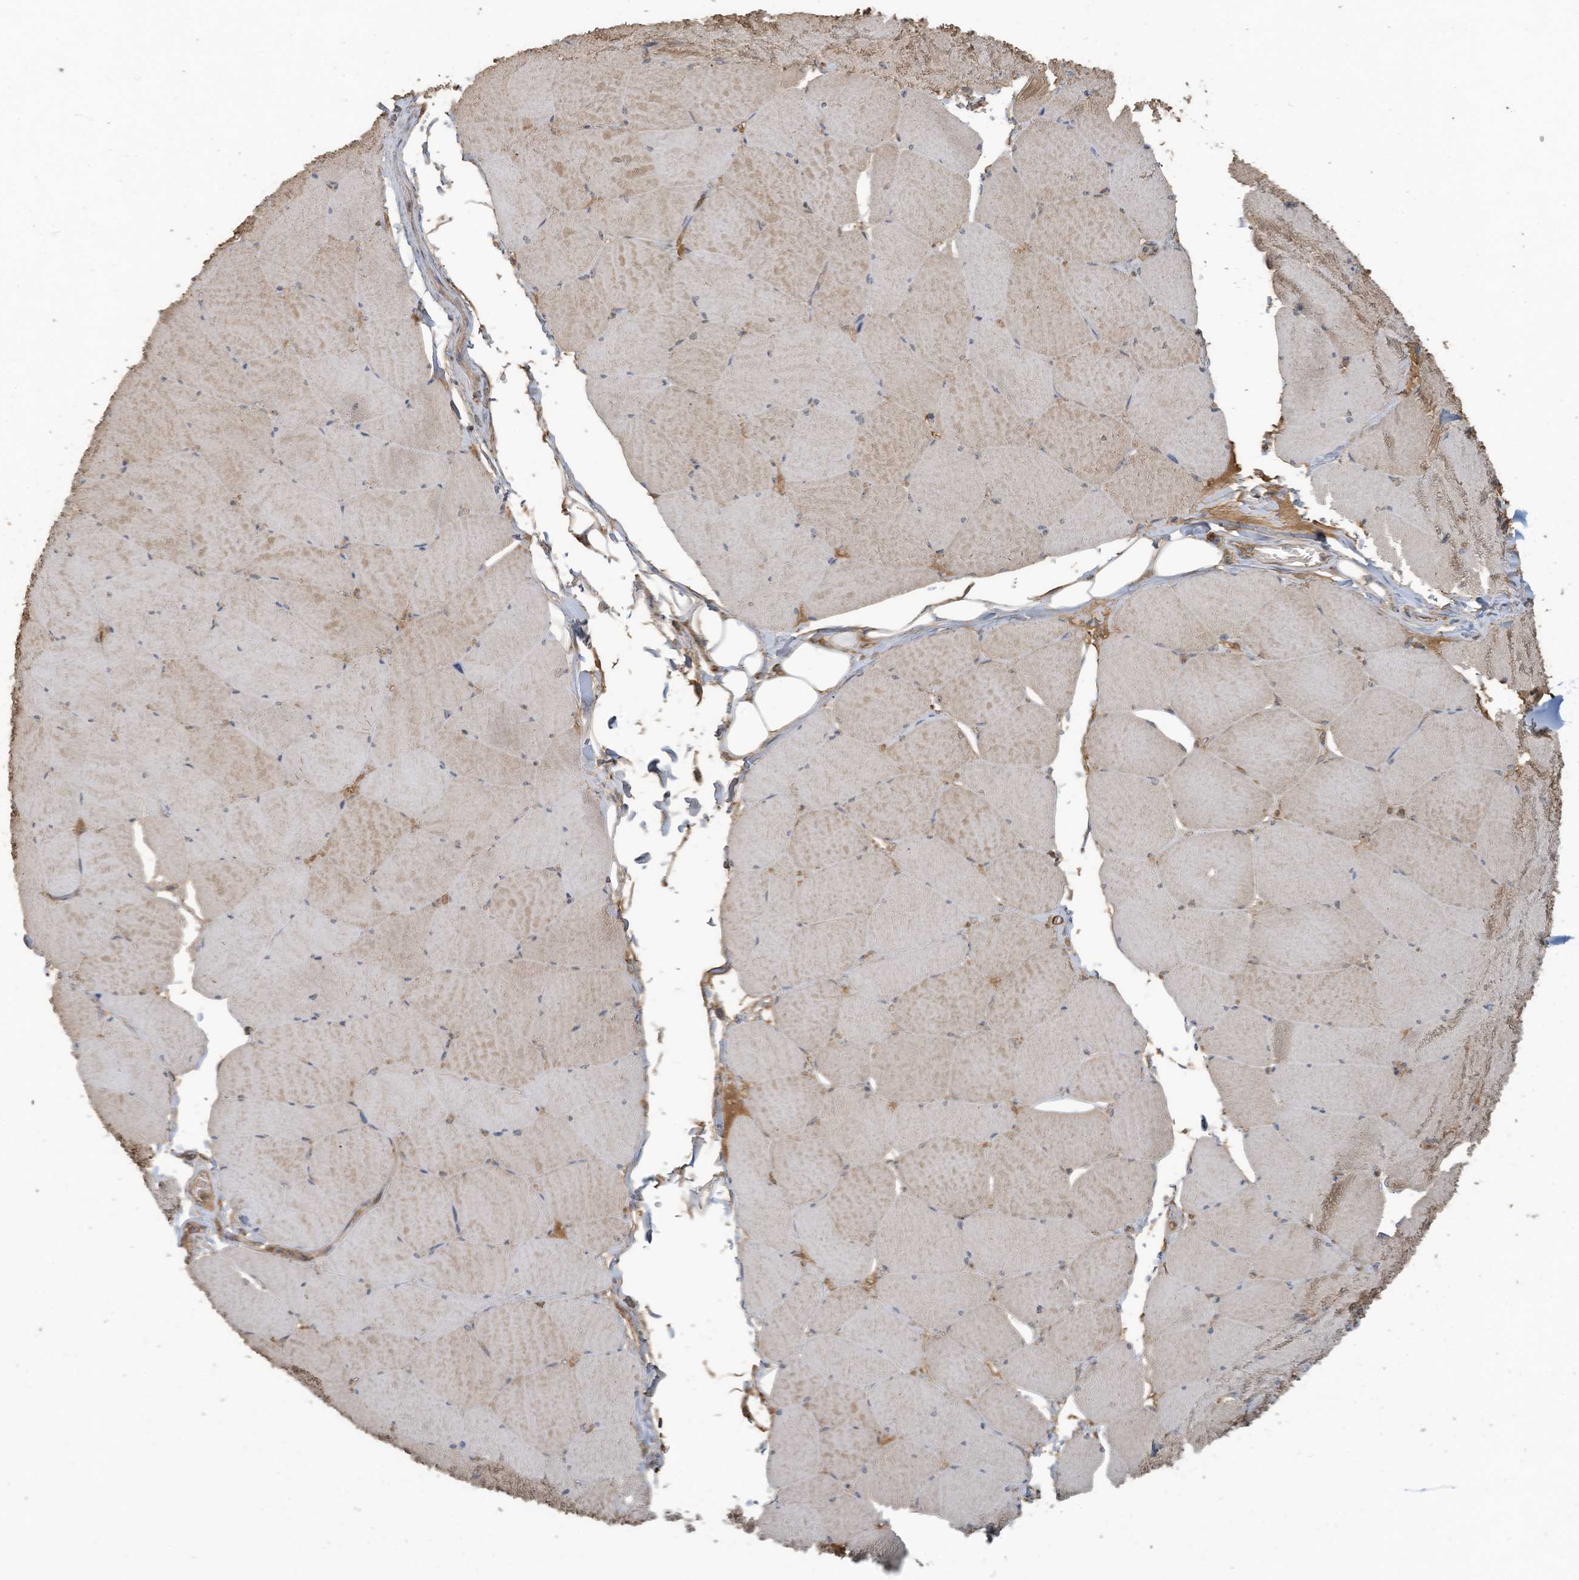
{"staining": {"intensity": "moderate", "quantity": "25%-75%", "location": "cytoplasmic/membranous"}, "tissue": "skeletal muscle", "cell_type": "Myocytes", "image_type": "normal", "snomed": [{"axis": "morphology", "description": "Normal tissue, NOS"}, {"axis": "topography", "description": "Skeletal muscle"}, {"axis": "topography", "description": "Head-Neck"}], "caption": "Immunohistochemistry (DAB (3,3'-diaminobenzidine)) staining of normal skeletal muscle shows moderate cytoplasmic/membranous protein expression in approximately 25%-75% of myocytes. (Brightfield microscopy of DAB IHC at high magnification).", "gene": "COX10", "patient": {"sex": "male", "age": 66}}